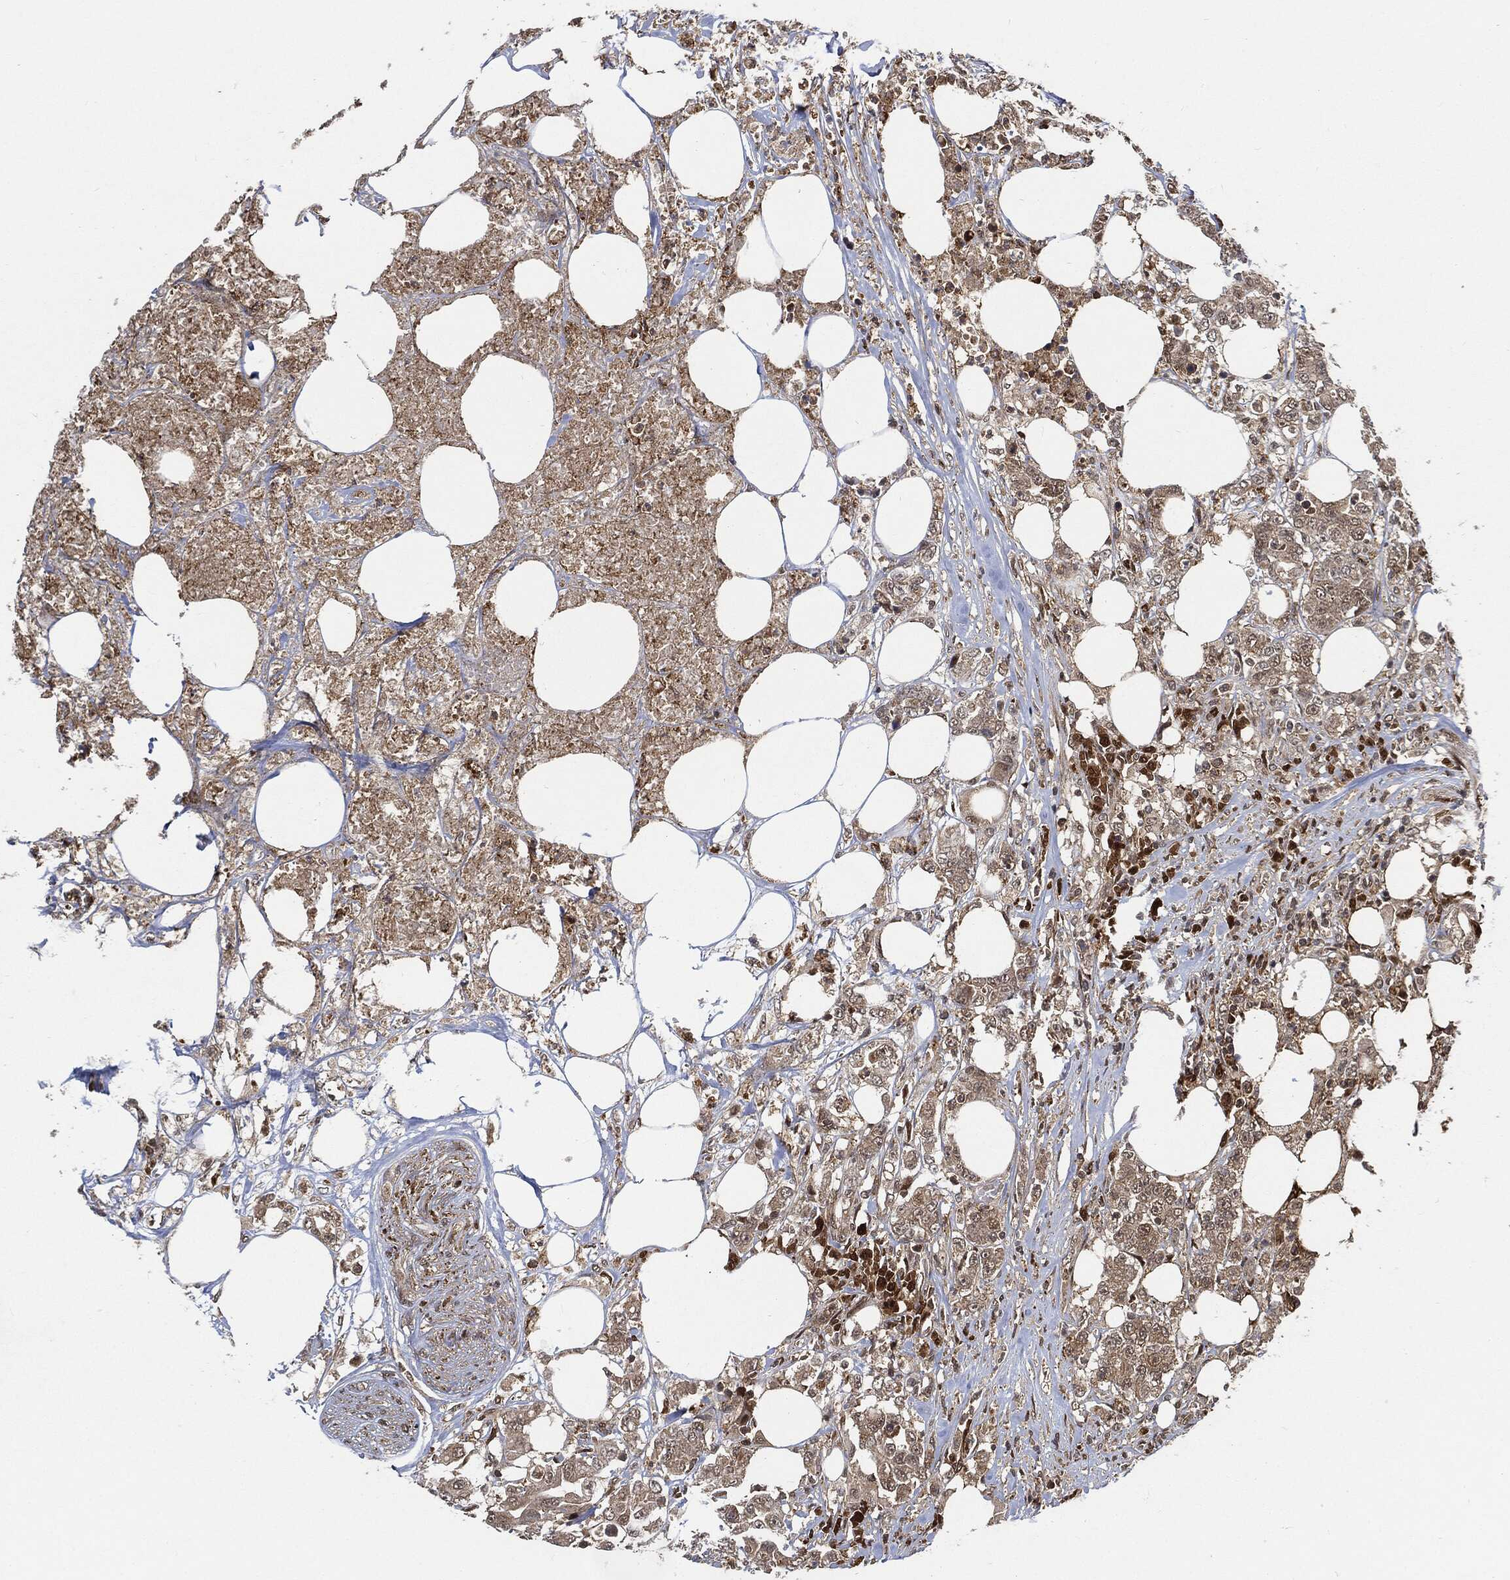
{"staining": {"intensity": "weak", "quantity": ">75%", "location": "cytoplasmic/membranous"}, "tissue": "colorectal cancer", "cell_type": "Tumor cells", "image_type": "cancer", "snomed": [{"axis": "morphology", "description": "Adenocarcinoma, NOS"}, {"axis": "topography", "description": "Colon"}], "caption": "Brown immunohistochemical staining in adenocarcinoma (colorectal) exhibits weak cytoplasmic/membranous expression in about >75% of tumor cells.", "gene": "CUTA", "patient": {"sex": "female", "age": 48}}